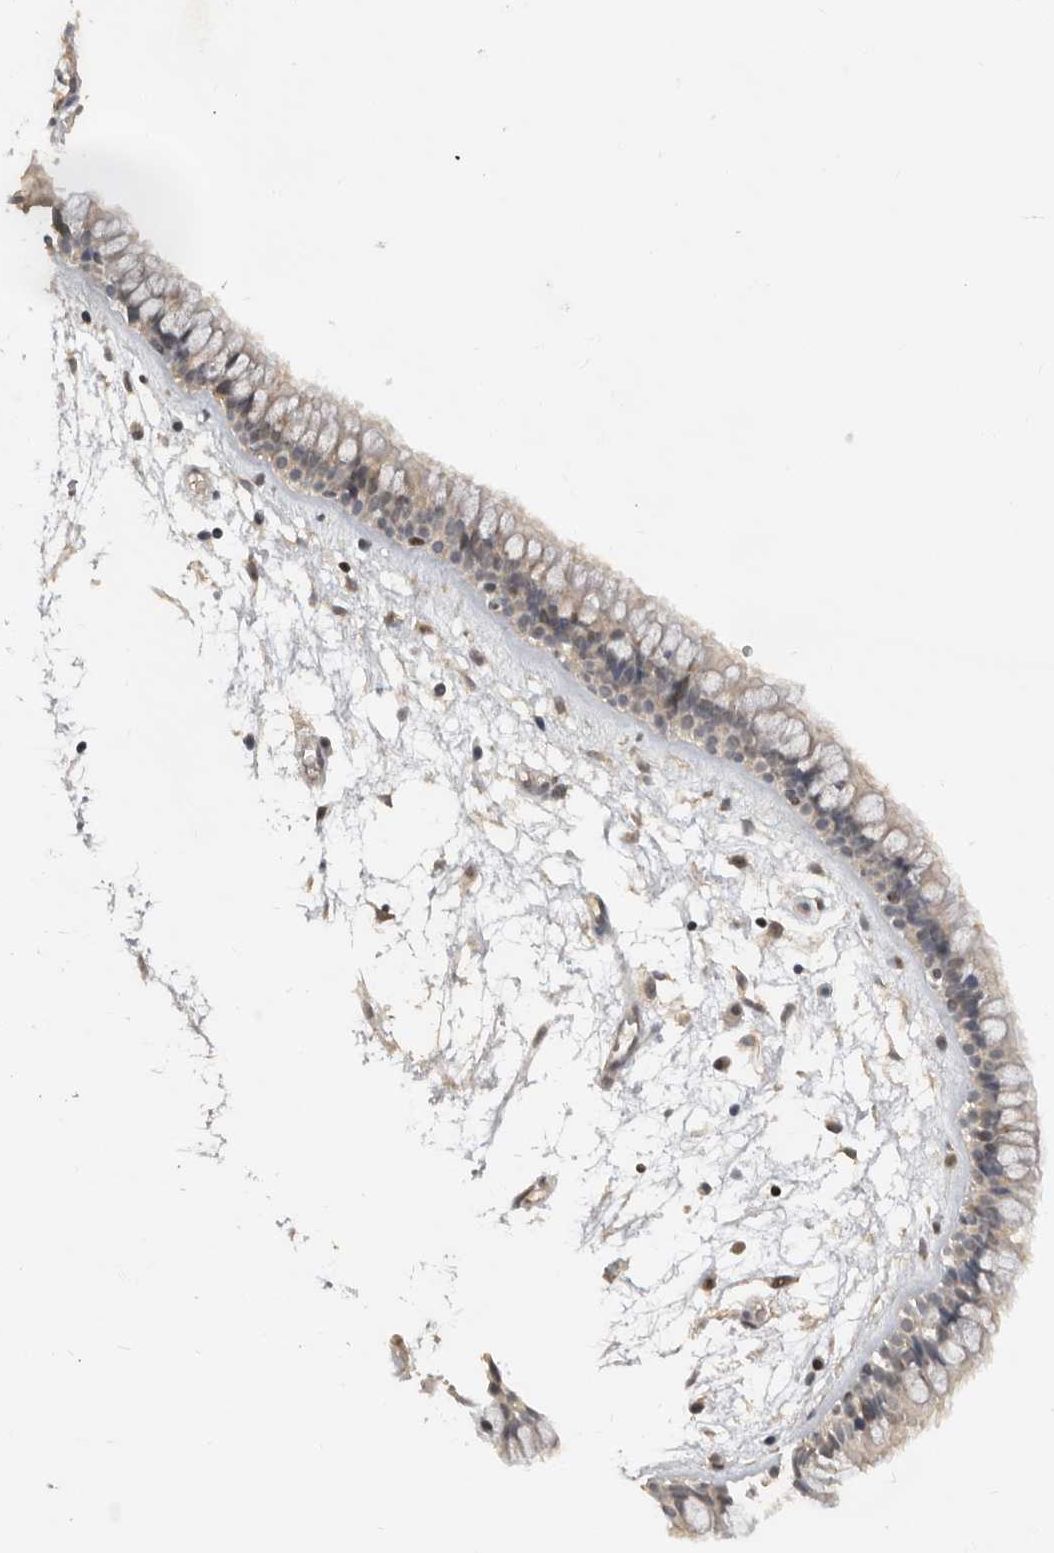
{"staining": {"intensity": "weak", "quantity": "25%-75%", "location": "cytoplasmic/membranous"}, "tissue": "nasopharynx", "cell_type": "Respiratory epithelial cells", "image_type": "normal", "snomed": [{"axis": "morphology", "description": "Normal tissue, NOS"}, {"axis": "morphology", "description": "Inflammation, NOS"}, {"axis": "topography", "description": "Nasopharynx"}], "caption": "Immunohistochemistry staining of benign nasopharynx, which demonstrates low levels of weak cytoplasmic/membranous expression in about 25%-75% of respiratory epithelial cells indicating weak cytoplasmic/membranous protein expression. The staining was performed using DAB (brown) for protein detection and nuclei were counterstained in hematoxylin (blue).", "gene": "HENMT1", "patient": {"sex": "male", "age": 48}}